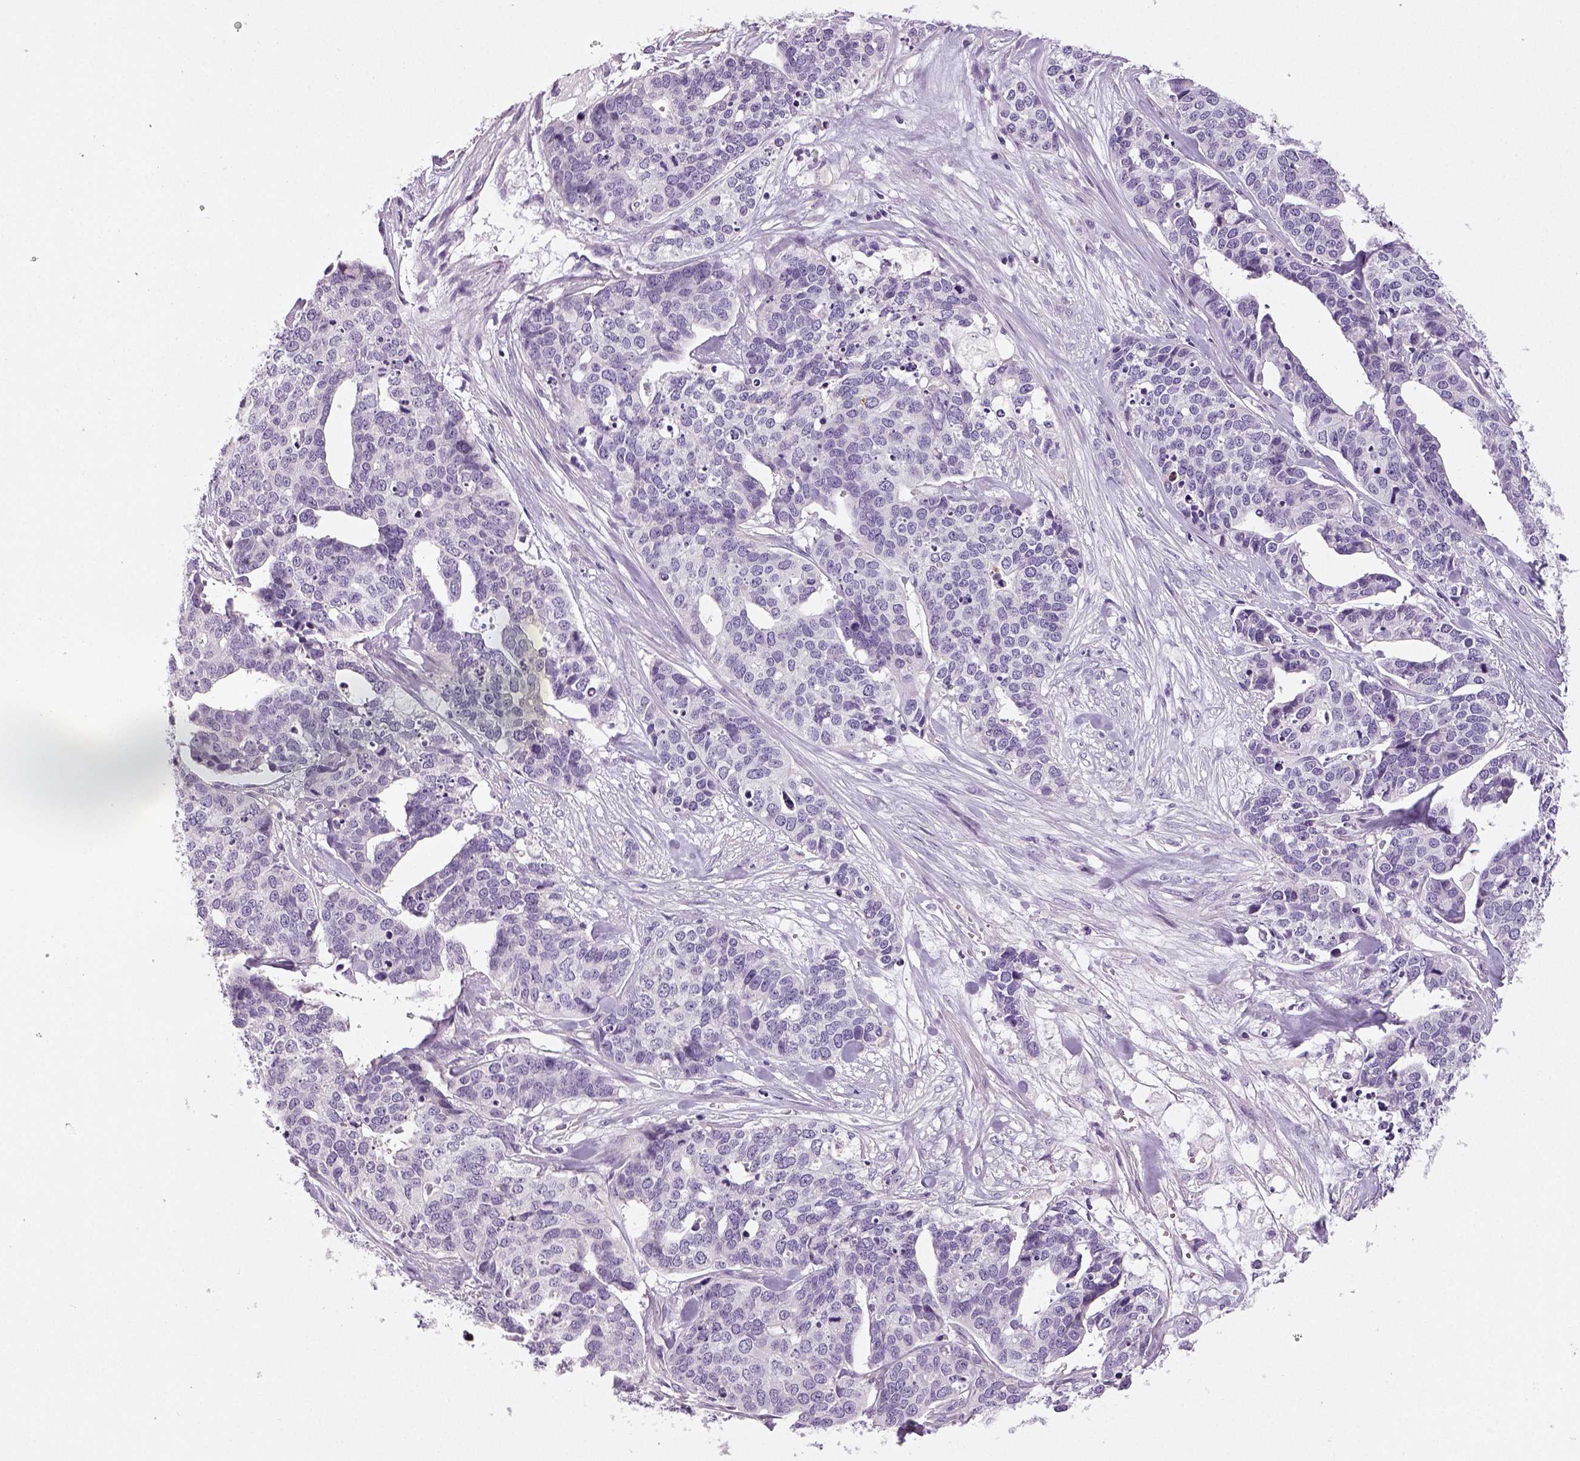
{"staining": {"intensity": "negative", "quantity": "none", "location": "none"}, "tissue": "ovarian cancer", "cell_type": "Tumor cells", "image_type": "cancer", "snomed": [{"axis": "morphology", "description": "Carcinoma, endometroid"}, {"axis": "topography", "description": "Ovary"}], "caption": "Immunohistochemistry (IHC) of human ovarian cancer displays no staining in tumor cells.", "gene": "TSPAN7", "patient": {"sex": "female", "age": 65}}